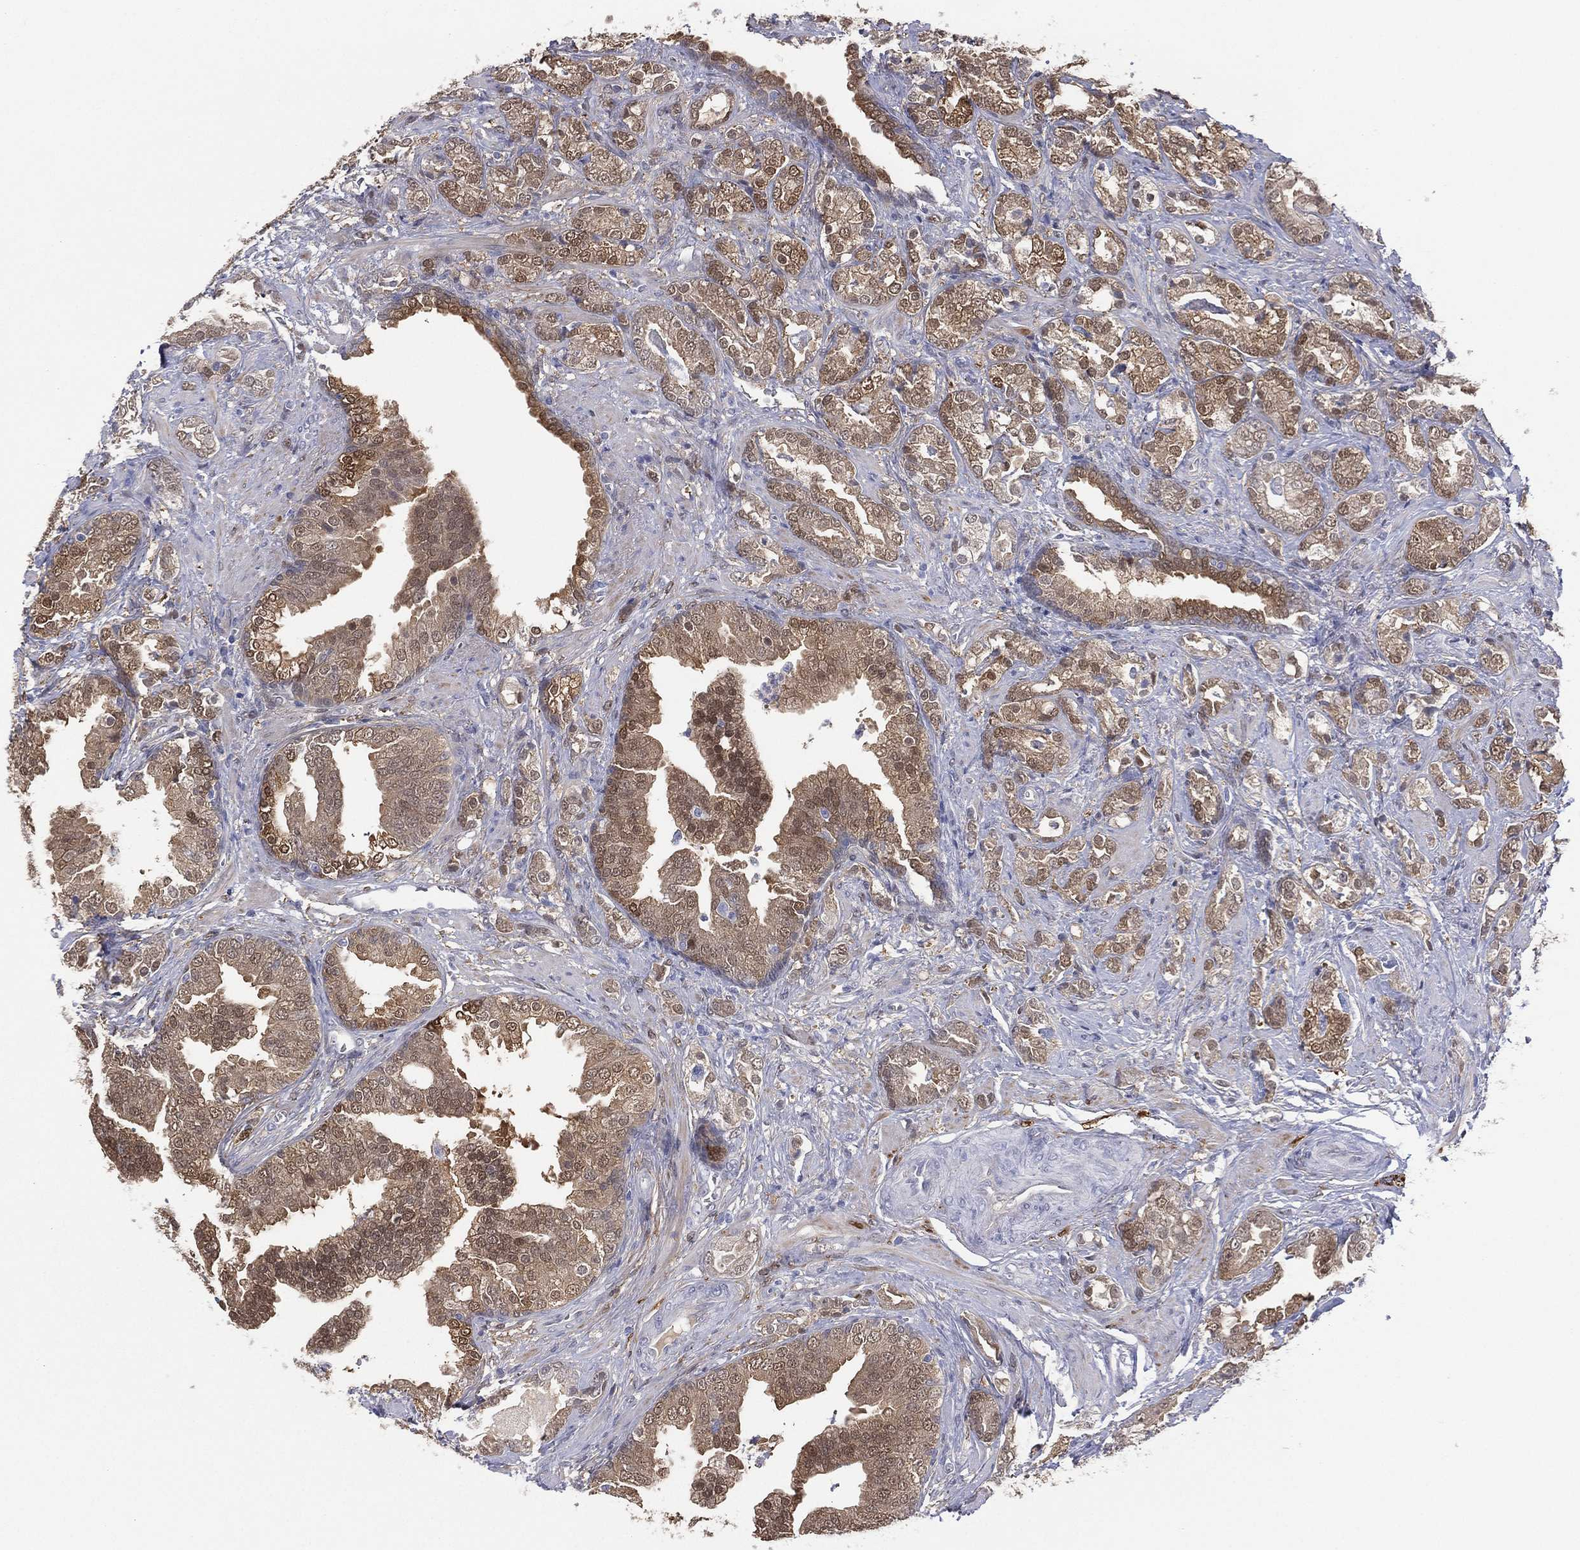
{"staining": {"intensity": "moderate", "quantity": "25%-75%", "location": "cytoplasmic/membranous,nuclear"}, "tissue": "prostate cancer", "cell_type": "Tumor cells", "image_type": "cancer", "snomed": [{"axis": "morphology", "description": "Adenocarcinoma, NOS"}, {"axis": "topography", "description": "Prostate"}], "caption": "The micrograph demonstrates a brown stain indicating the presence of a protein in the cytoplasmic/membranous and nuclear of tumor cells in prostate adenocarcinoma.", "gene": "DDAH1", "patient": {"sex": "male", "age": 57}}